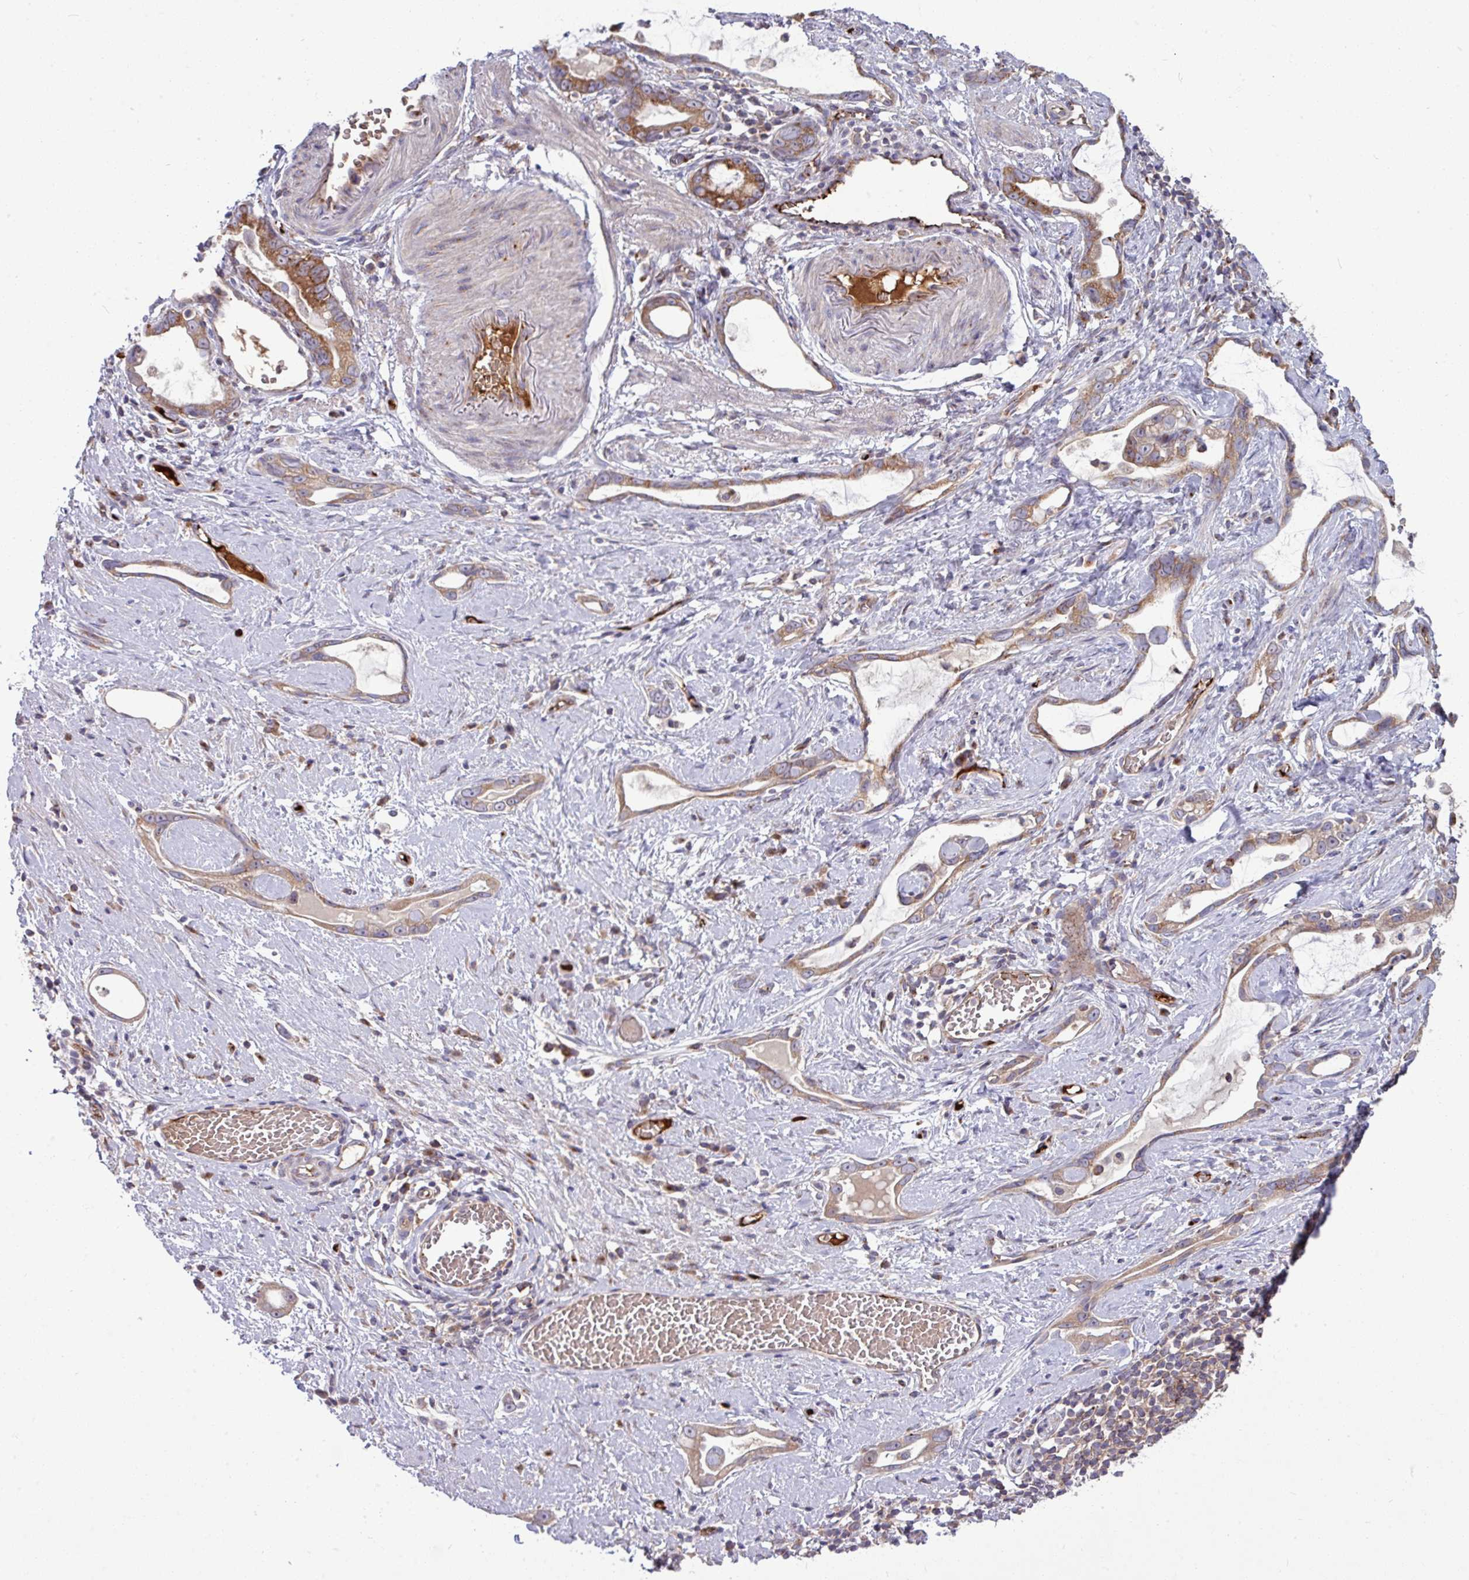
{"staining": {"intensity": "moderate", "quantity": "25%-75%", "location": "cytoplasmic/membranous"}, "tissue": "stomach cancer", "cell_type": "Tumor cells", "image_type": "cancer", "snomed": [{"axis": "morphology", "description": "Adenocarcinoma, NOS"}, {"axis": "topography", "description": "Stomach"}], "caption": "An immunohistochemistry (IHC) photomicrograph of tumor tissue is shown. Protein staining in brown labels moderate cytoplasmic/membranous positivity in stomach cancer within tumor cells. (DAB (3,3'-diaminobenzidine) = brown stain, brightfield microscopy at high magnification).", "gene": "LSM12", "patient": {"sex": "male", "age": 55}}